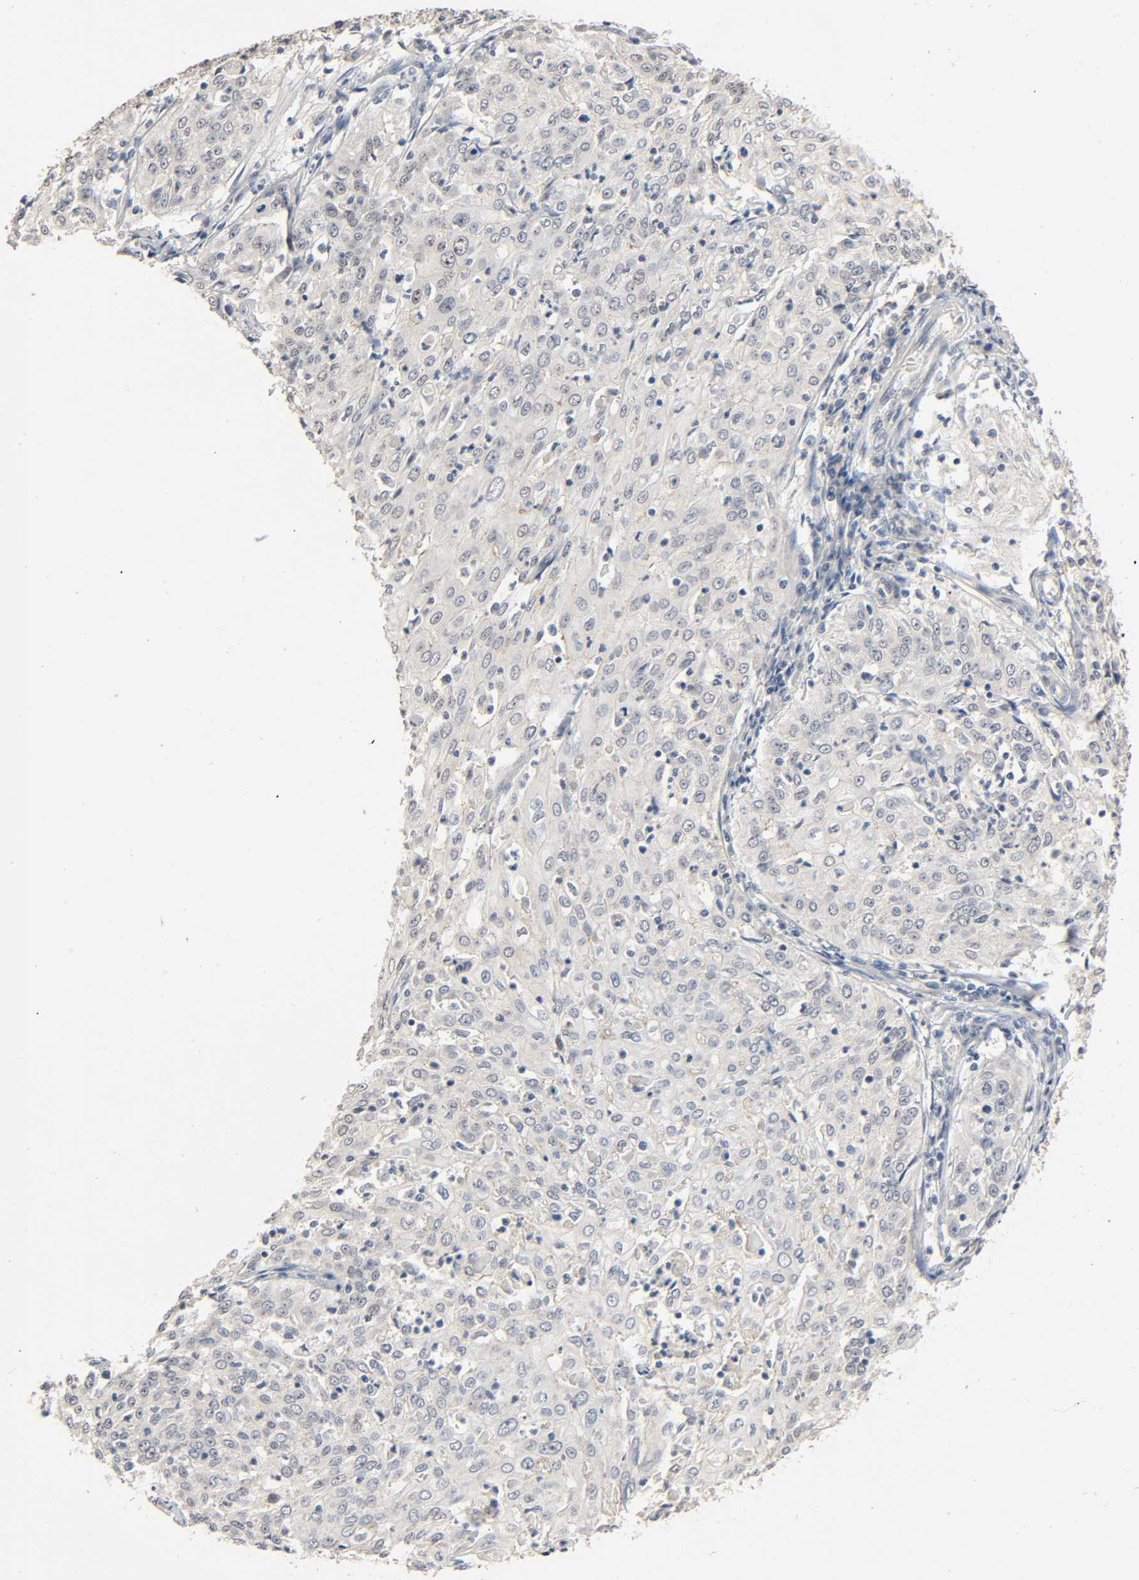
{"staining": {"intensity": "negative", "quantity": "none", "location": "none"}, "tissue": "cervical cancer", "cell_type": "Tumor cells", "image_type": "cancer", "snomed": [{"axis": "morphology", "description": "Squamous cell carcinoma, NOS"}, {"axis": "topography", "description": "Cervix"}], "caption": "High power microscopy histopathology image of an IHC photomicrograph of cervical cancer, revealing no significant expression in tumor cells. (DAB immunohistochemistry, high magnification).", "gene": "MAGEA8", "patient": {"sex": "female", "age": 39}}